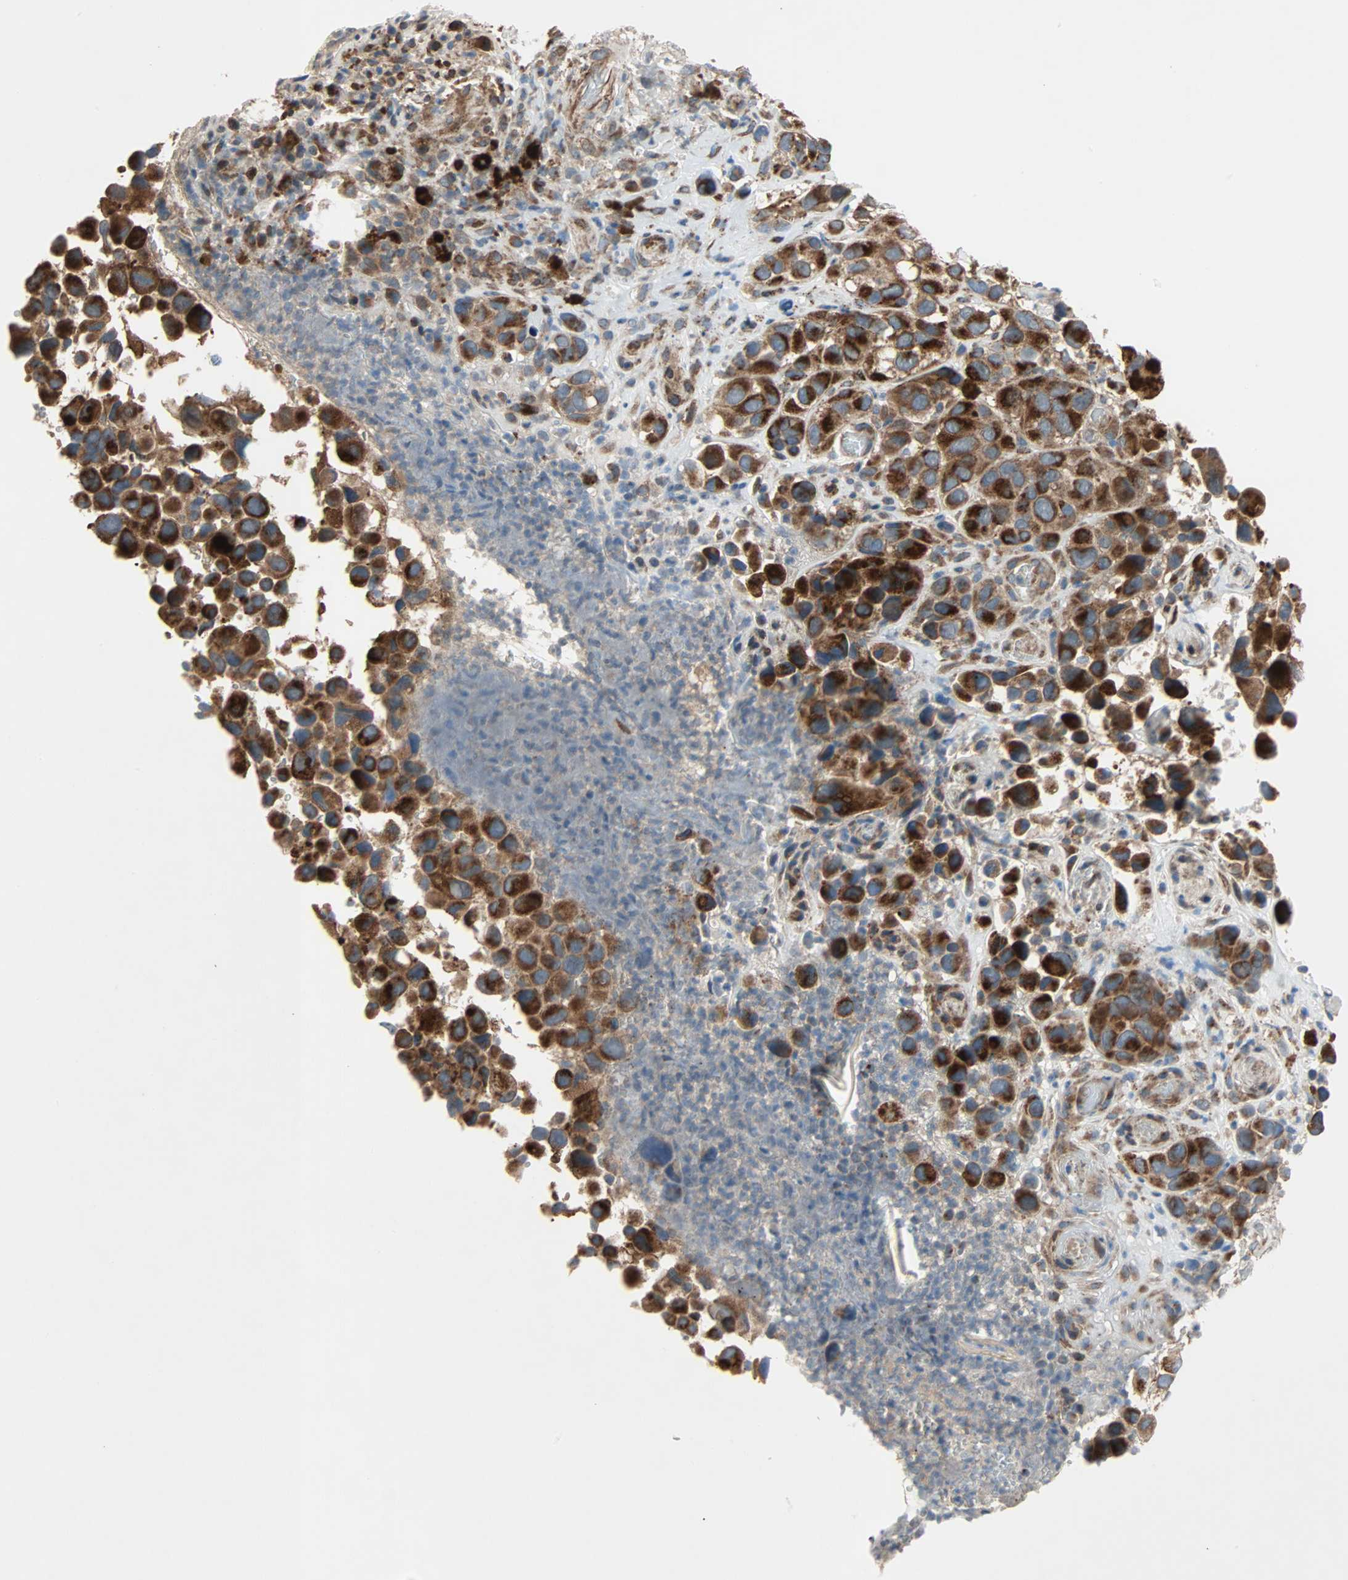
{"staining": {"intensity": "strong", "quantity": ">75%", "location": "cytoplasmic/membranous"}, "tissue": "melanoma", "cell_type": "Tumor cells", "image_type": "cancer", "snomed": [{"axis": "morphology", "description": "Malignant melanoma, NOS"}, {"axis": "topography", "description": "Skin"}], "caption": "A photomicrograph of malignant melanoma stained for a protein shows strong cytoplasmic/membranous brown staining in tumor cells.", "gene": "XYLT1", "patient": {"sex": "female", "age": 73}}